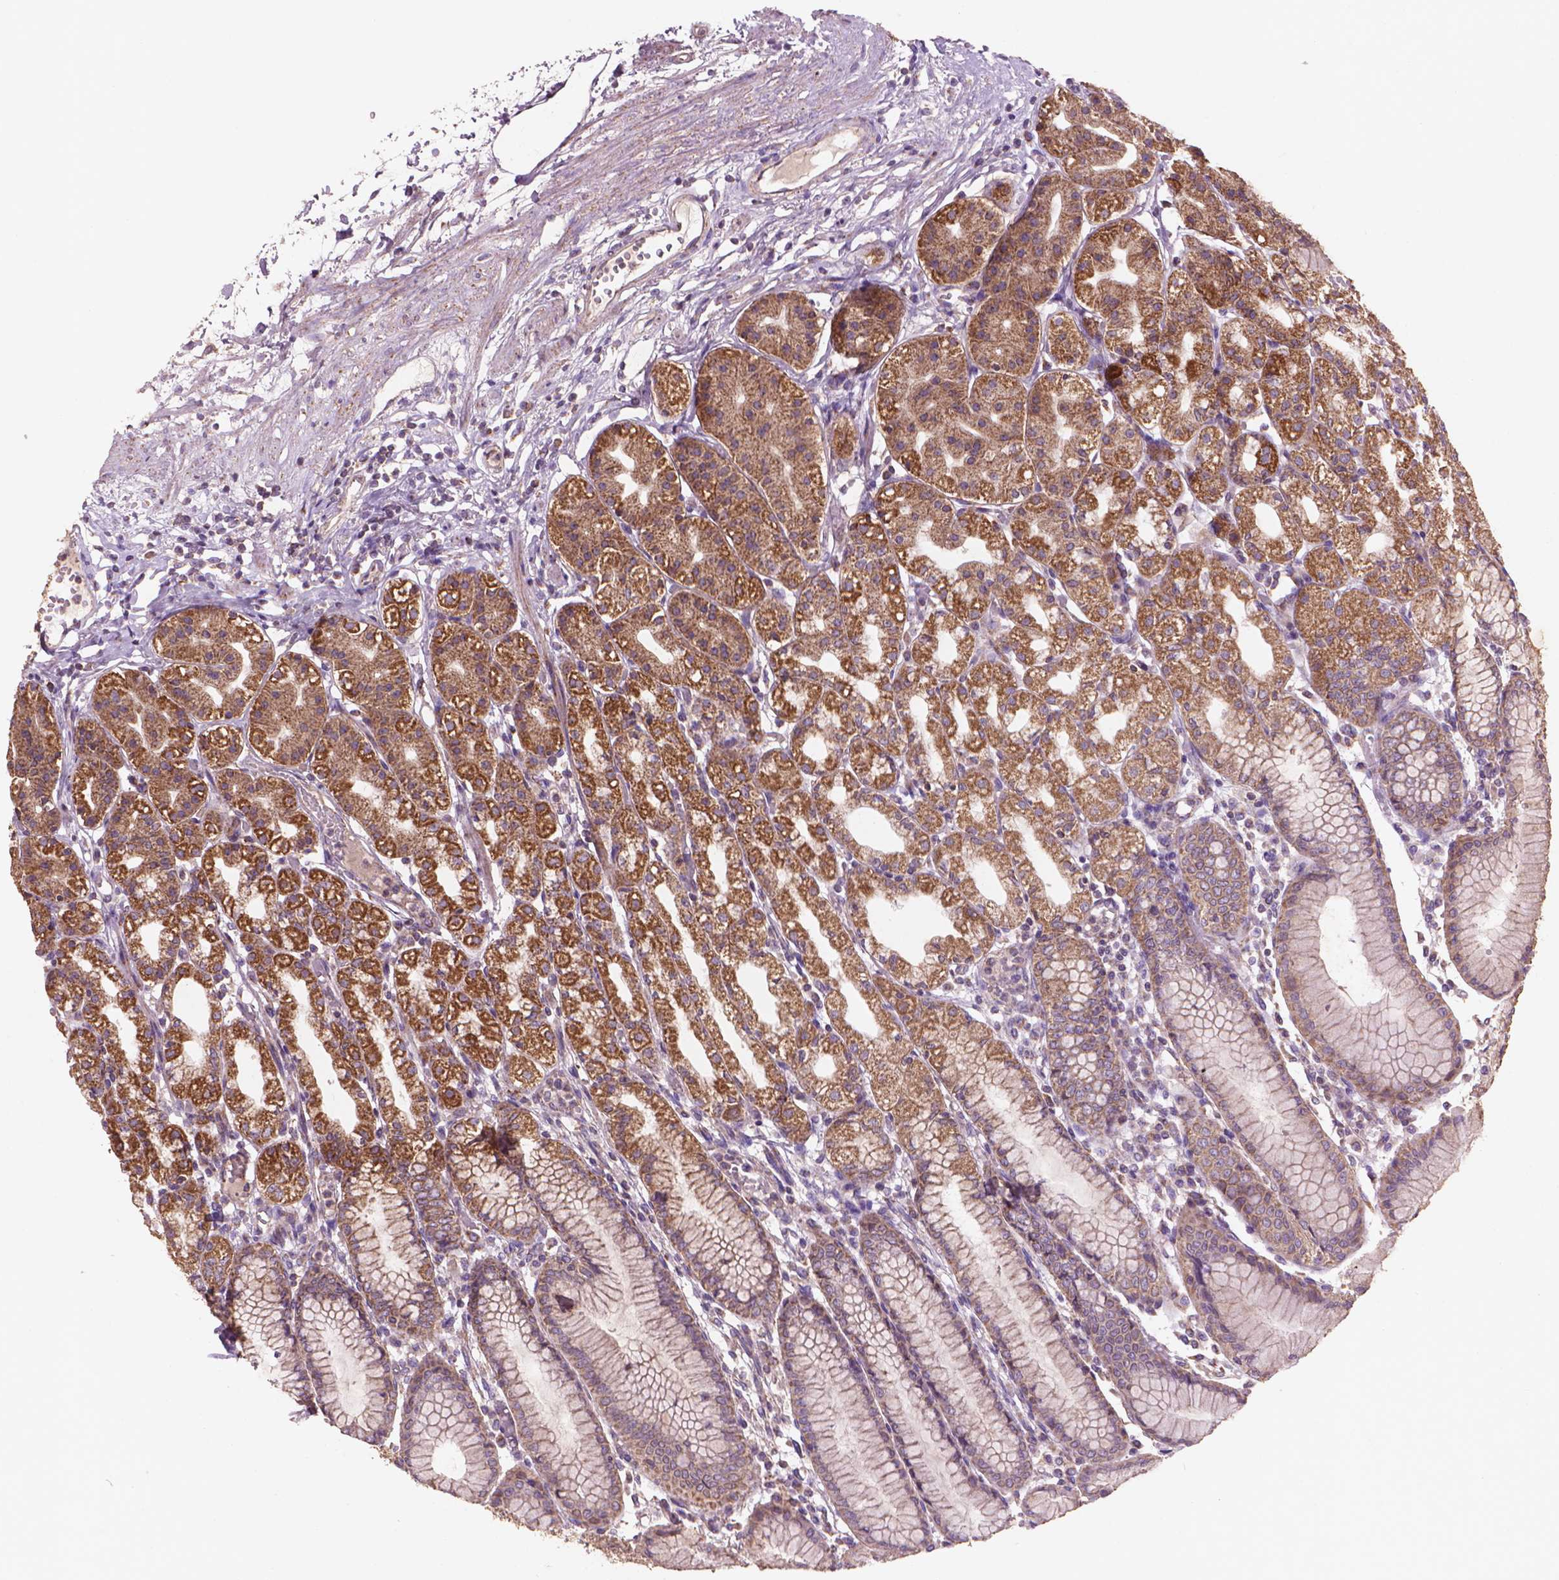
{"staining": {"intensity": "moderate", "quantity": ">75%", "location": "cytoplasmic/membranous"}, "tissue": "stomach", "cell_type": "Glandular cells", "image_type": "normal", "snomed": [{"axis": "morphology", "description": "Normal tissue, NOS"}, {"axis": "topography", "description": "Skeletal muscle"}, {"axis": "topography", "description": "Stomach"}], "caption": "High-power microscopy captured an immunohistochemistry (IHC) histopathology image of benign stomach, revealing moderate cytoplasmic/membranous expression in about >75% of glandular cells.", "gene": "NLRX1", "patient": {"sex": "female", "age": 57}}